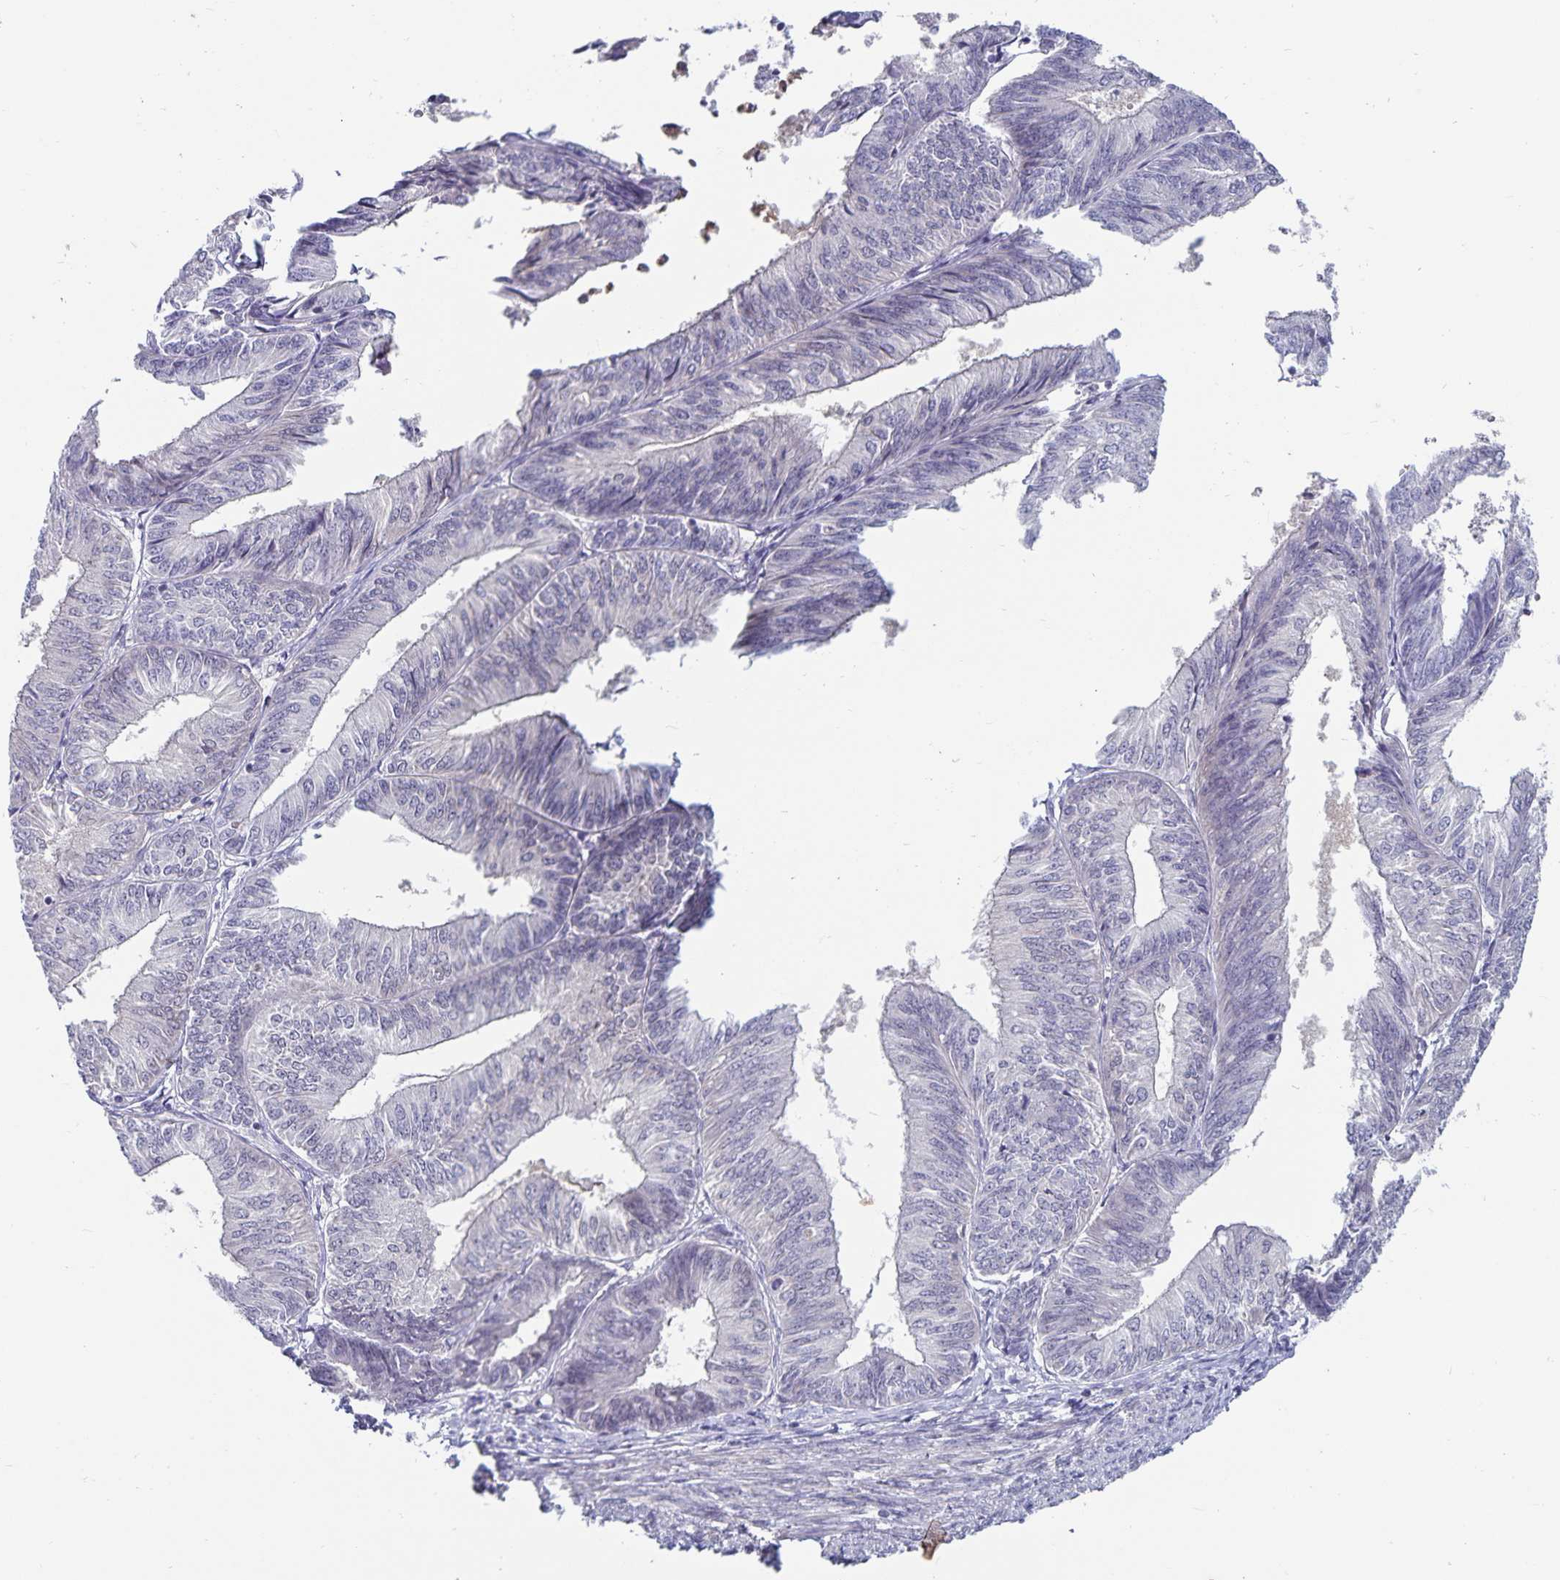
{"staining": {"intensity": "negative", "quantity": "none", "location": "none"}, "tissue": "endometrial cancer", "cell_type": "Tumor cells", "image_type": "cancer", "snomed": [{"axis": "morphology", "description": "Adenocarcinoma, NOS"}, {"axis": "topography", "description": "Endometrium"}], "caption": "DAB (3,3'-diaminobenzidine) immunohistochemical staining of adenocarcinoma (endometrial) shows no significant staining in tumor cells.", "gene": "CDKN2B", "patient": {"sex": "female", "age": 58}}